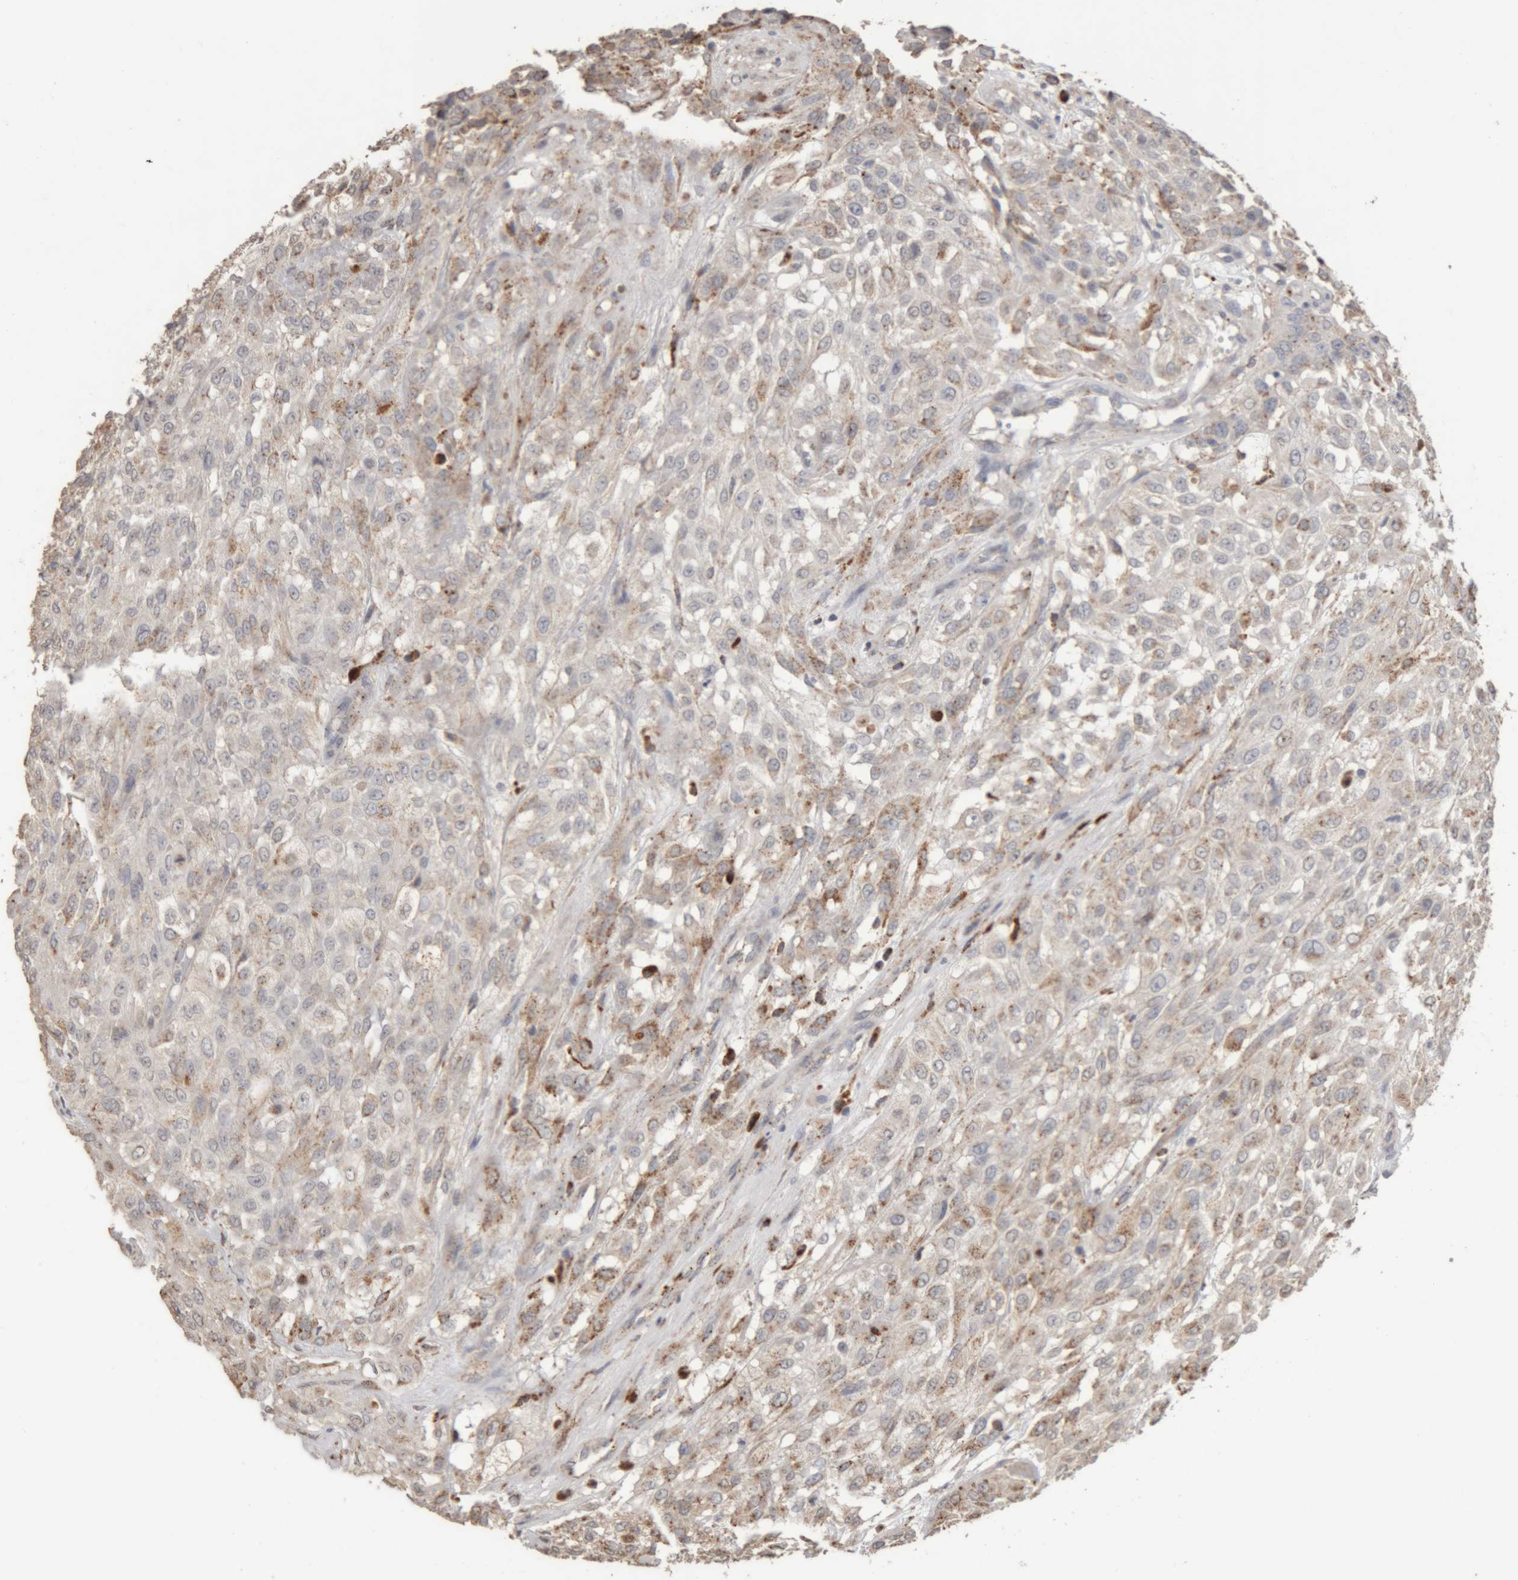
{"staining": {"intensity": "moderate", "quantity": "25%-75%", "location": "cytoplasmic/membranous"}, "tissue": "urothelial cancer", "cell_type": "Tumor cells", "image_type": "cancer", "snomed": [{"axis": "morphology", "description": "Urothelial carcinoma, High grade"}, {"axis": "topography", "description": "Urinary bladder"}], "caption": "Moderate cytoplasmic/membranous protein expression is appreciated in approximately 25%-75% of tumor cells in urothelial cancer. (DAB (3,3'-diaminobenzidine) IHC, brown staining for protein, blue staining for nuclei).", "gene": "ARSA", "patient": {"sex": "male", "age": 57}}